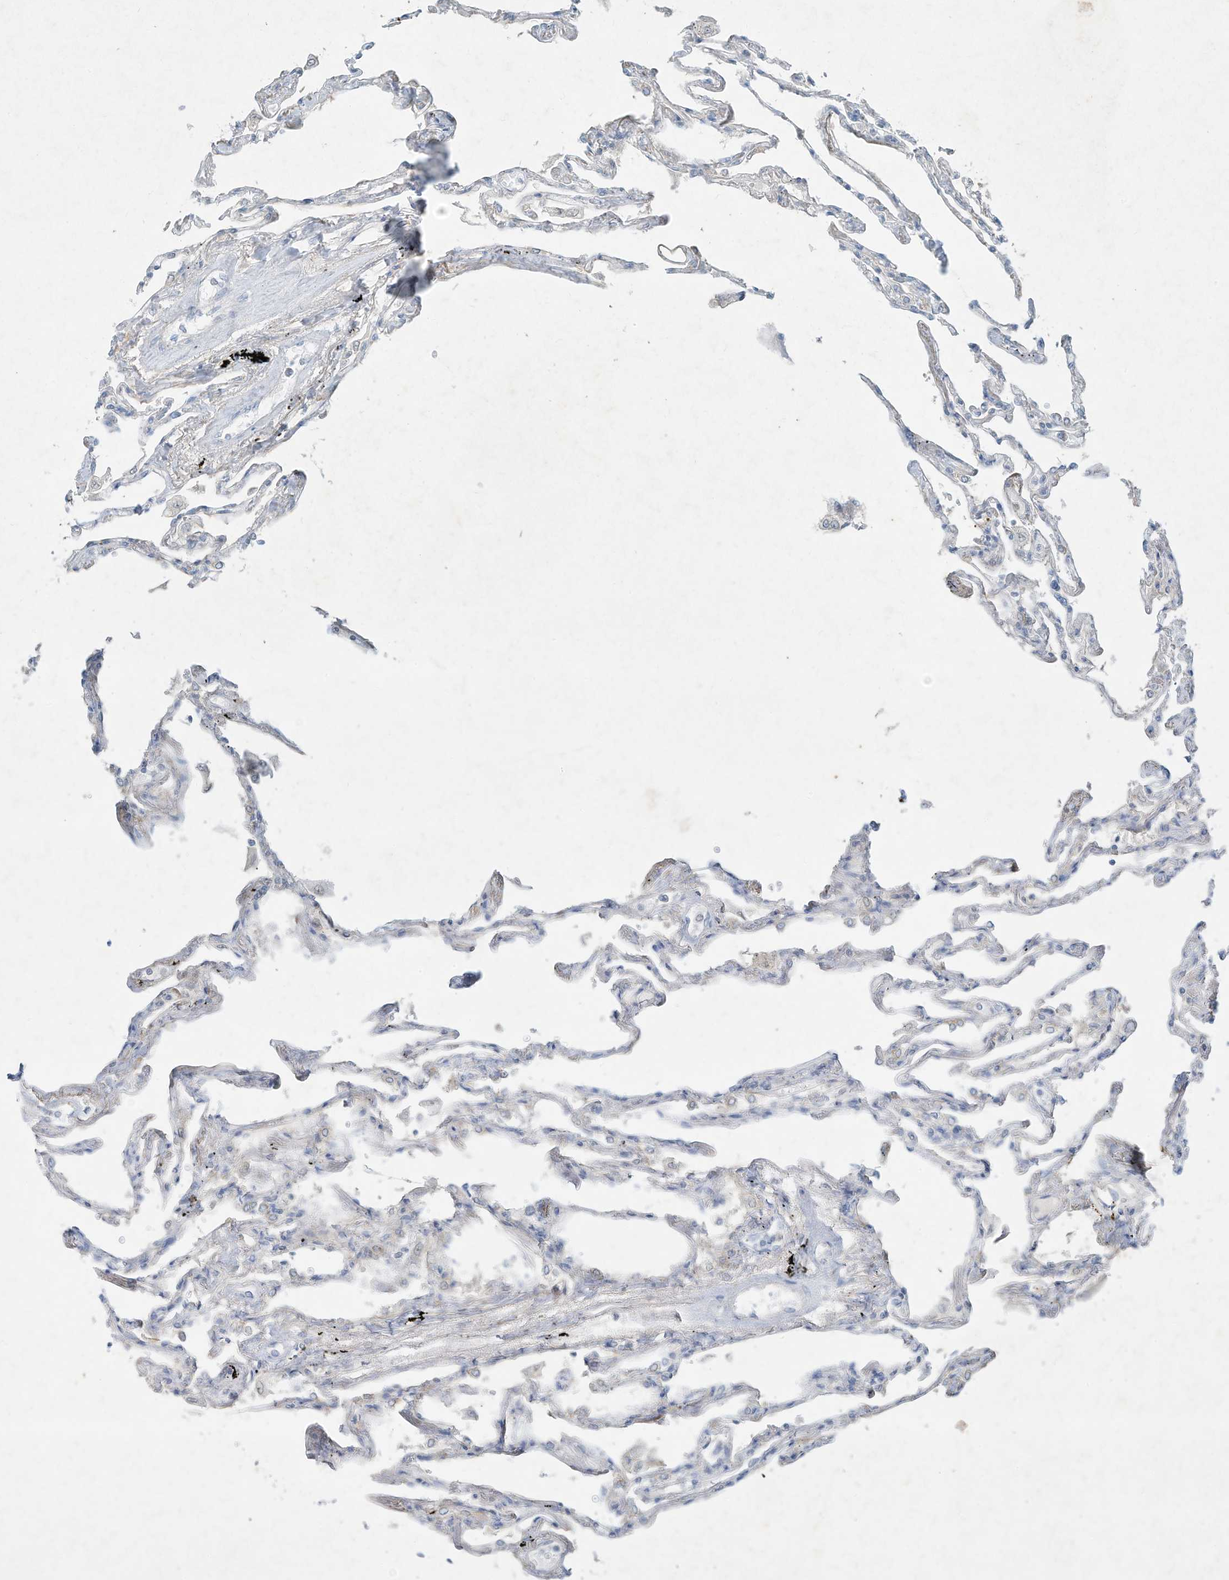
{"staining": {"intensity": "negative", "quantity": "none", "location": "none"}, "tissue": "lung", "cell_type": "Alveolar cells", "image_type": "normal", "snomed": [{"axis": "morphology", "description": "Normal tissue, NOS"}, {"axis": "topography", "description": "Lung"}], "caption": "IHC micrograph of benign lung: lung stained with DAB displays no significant protein expression in alveolar cells. (Stains: DAB IHC with hematoxylin counter stain, Microscopy: brightfield microscopy at high magnification).", "gene": "TUBE1", "patient": {"sex": "female", "age": 67}}